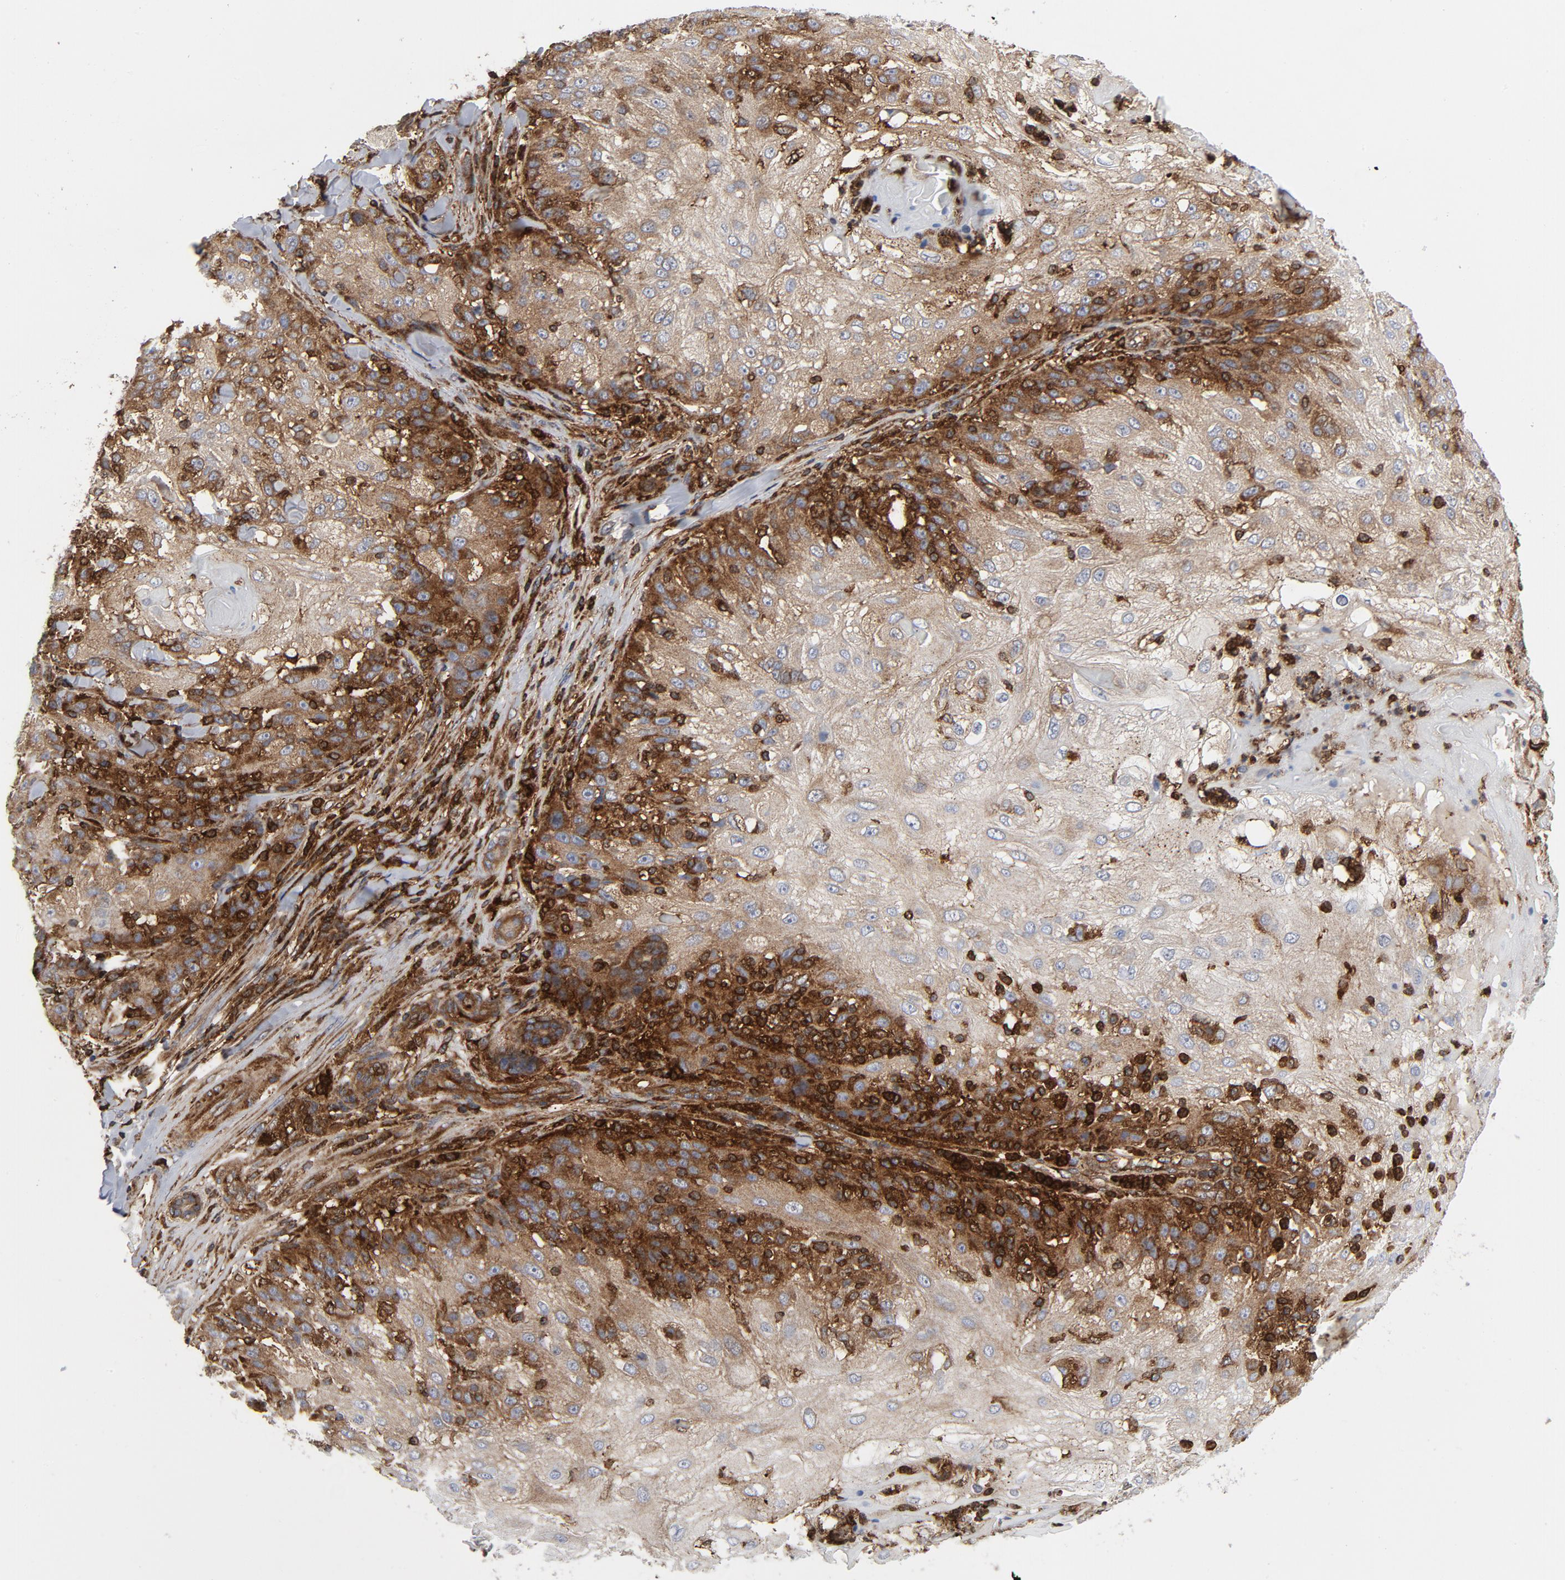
{"staining": {"intensity": "moderate", "quantity": ">75%", "location": "cytoplasmic/membranous"}, "tissue": "skin cancer", "cell_type": "Tumor cells", "image_type": "cancer", "snomed": [{"axis": "morphology", "description": "Normal tissue, NOS"}, {"axis": "morphology", "description": "Squamous cell carcinoma, NOS"}, {"axis": "topography", "description": "Skin"}], "caption": "Moderate cytoplasmic/membranous positivity for a protein is identified in approximately >75% of tumor cells of skin squamous cell carcinoma using immunohistochemistry (IHC).", "gene": "YES1", "patient": {"sex": "female", "age": 83}}